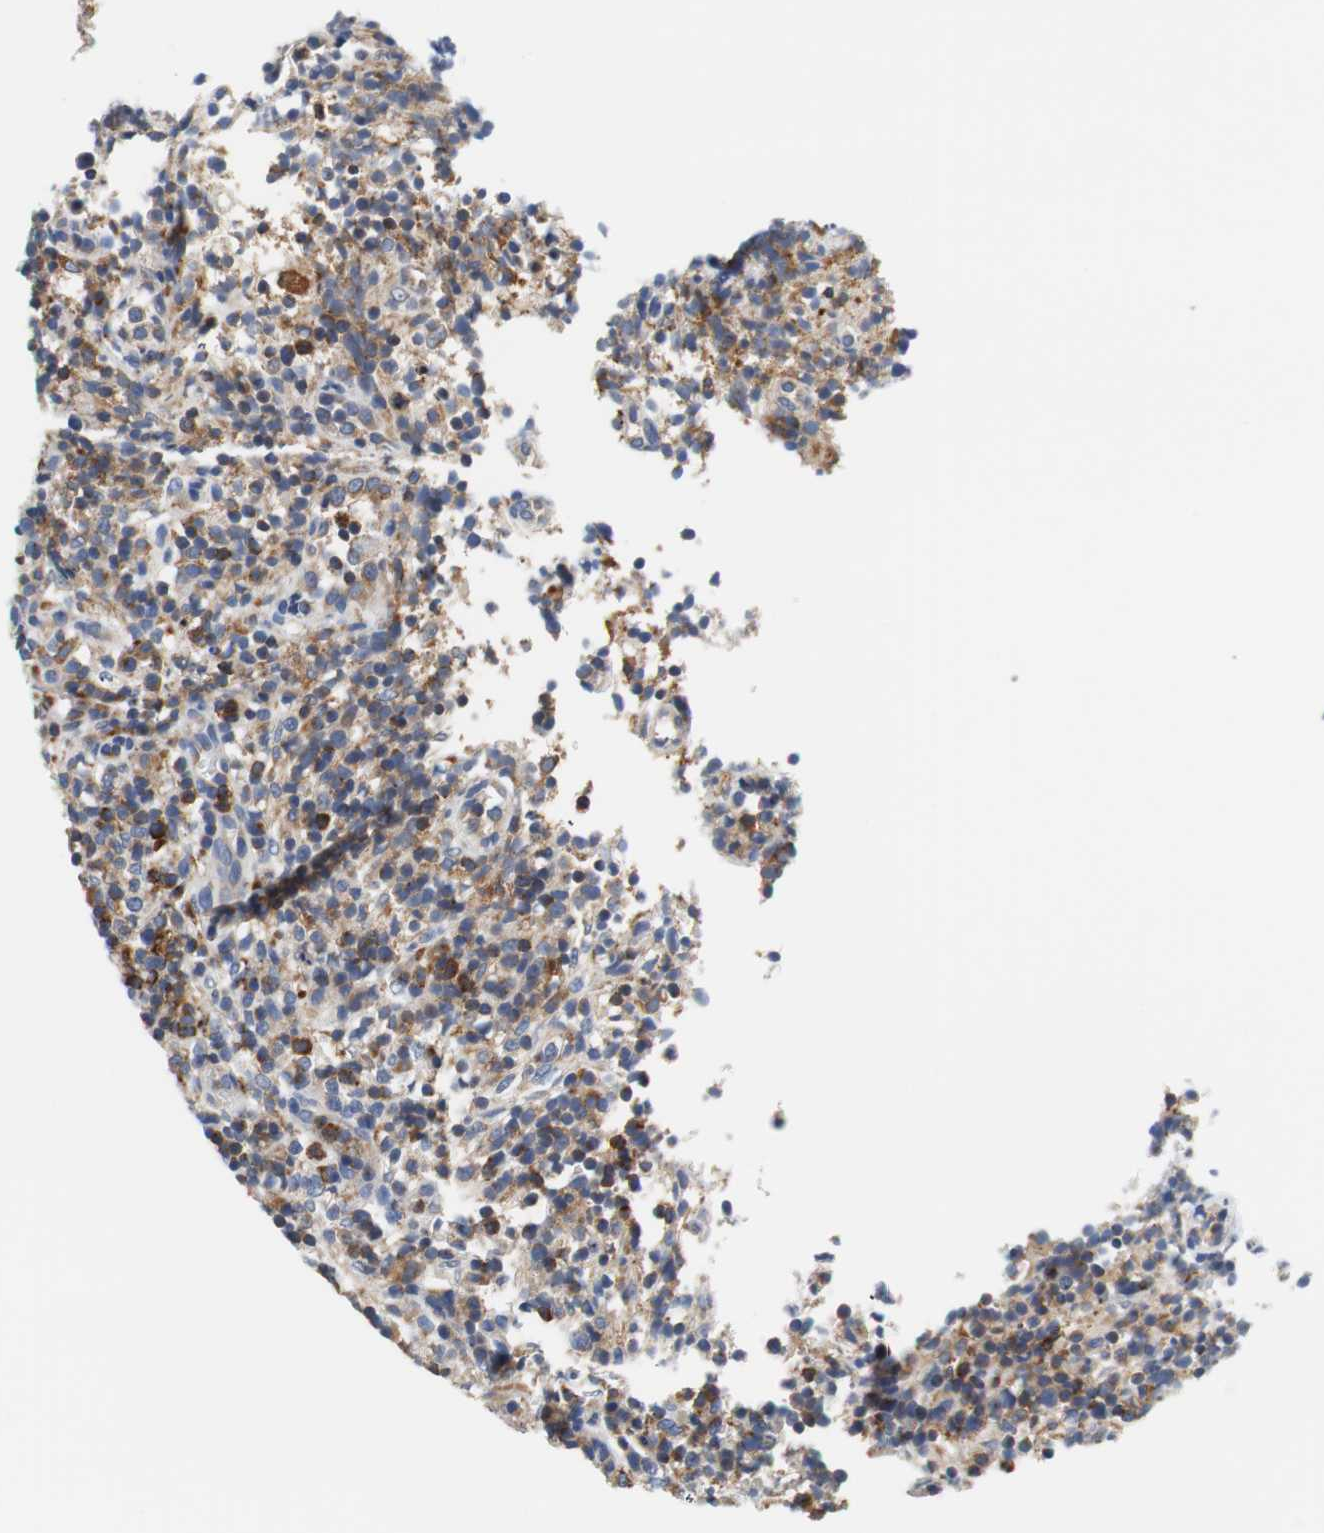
{"staining": {"intensity": "moderate", "quantity": ">75%", "location": "cytoplasmic/membranous"}, "tissue": "lymphoma", "cell_type": "Tumor cells", "image_type": "cancer", "snomed": [{"axis": "morphology", "description": "Malignant lymphoma, non-Hodgkin's type, High grade"}, {"axis": "topography", "description": "Lymph node"}], "caption": "Protein staining of lymphoma tissue demonstrates moderate cytoplasmic/membranous positivity in about >75% of tumor cells. (Brightfield microscopy of DAB IHC at high magnification).", "gene": "VAMP8", "patient": {"sex": "female", "age": 76}}